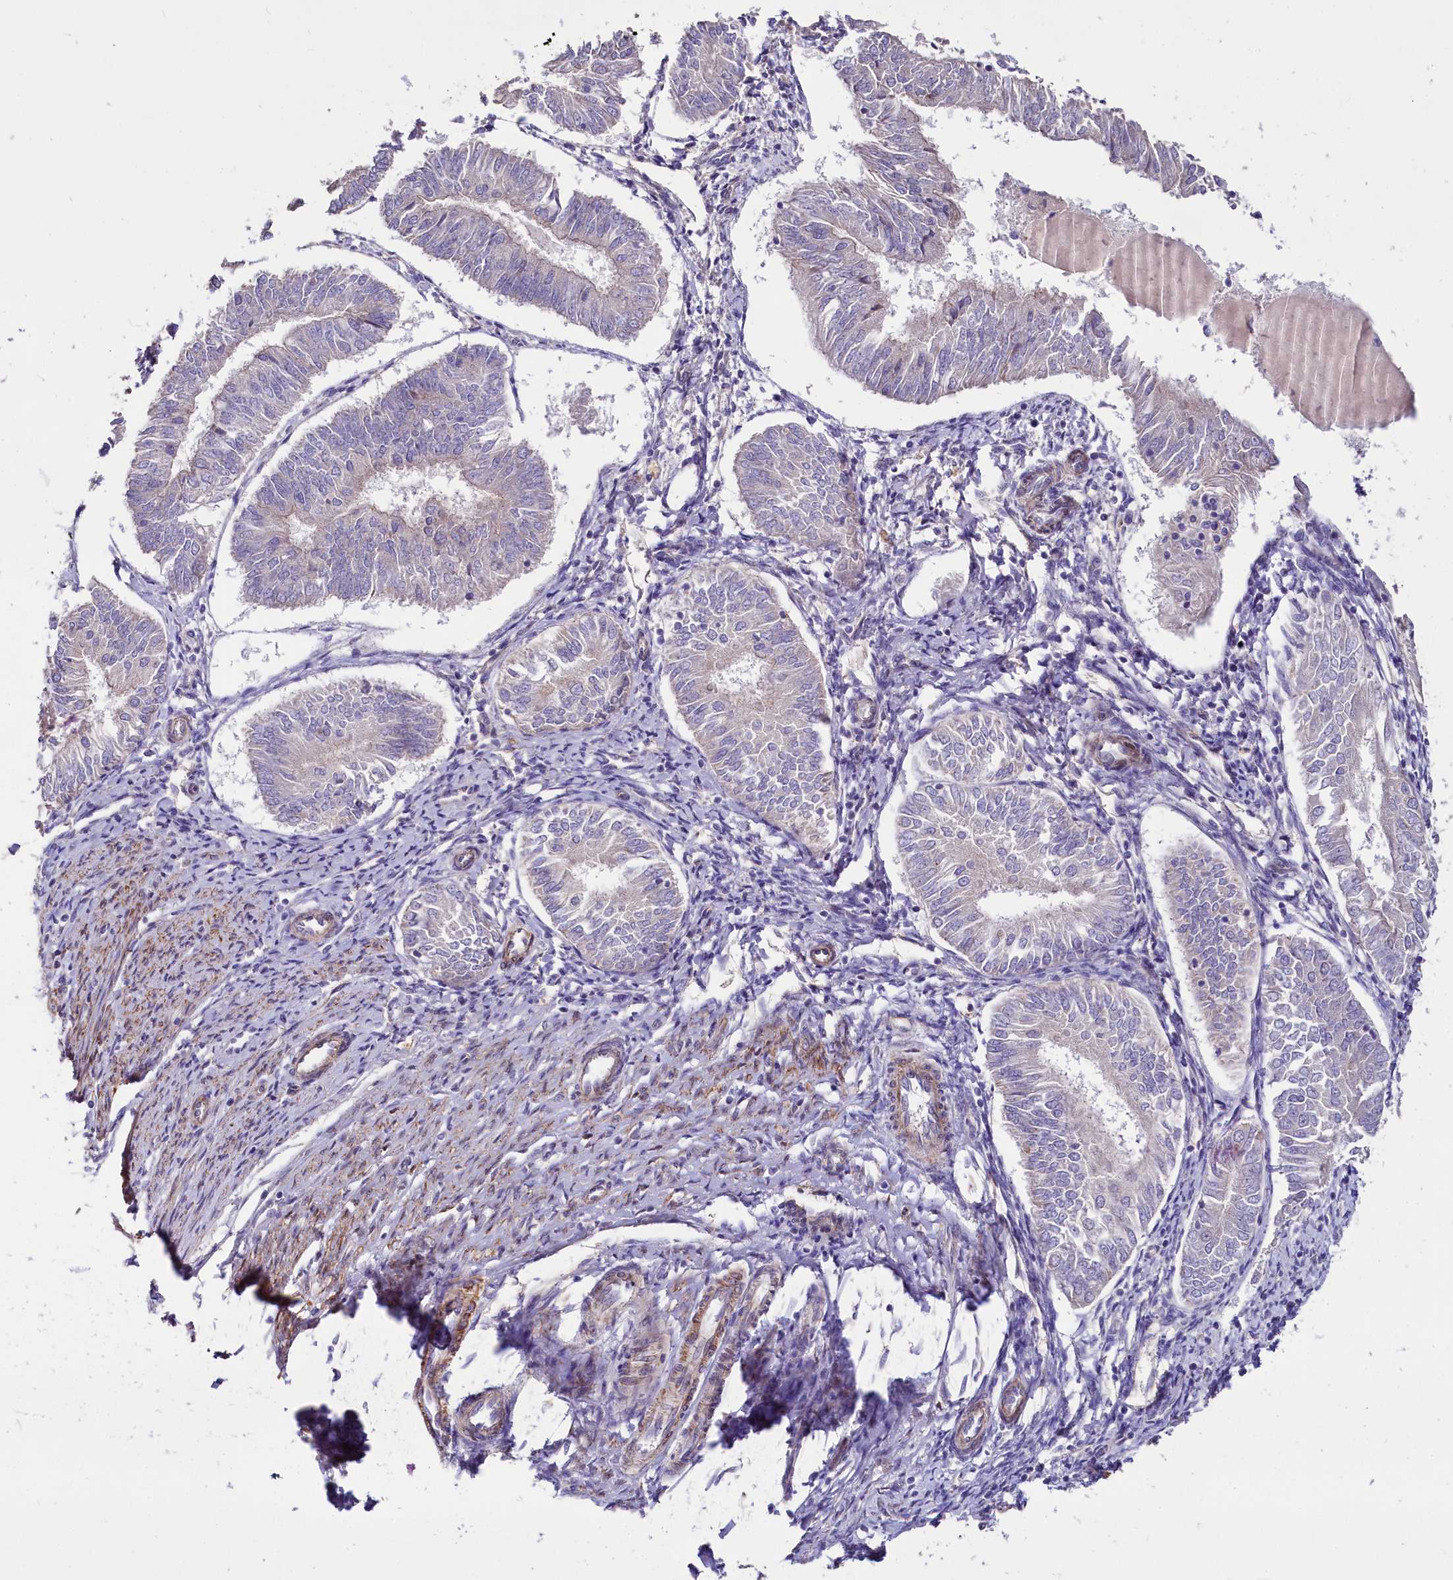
{"staining": {"intensity": "negative", "quantity": "none", "location": "none"}, "tissue": "endometrial cancer", "cell_type": "Tumor cells", "image_type": "cancer", "snomed": [{"axis": "morphology", "description": "Adenocarcinoma, NOS"}, {"axis": "topography", "description": "Endometrium"}], "caption": "Immunohistochemical staining of human endometrial cancer shows no significant expression in tumor cells.", "gene": "WNT8A", "patient": {"sex": "female", "age": 58}}